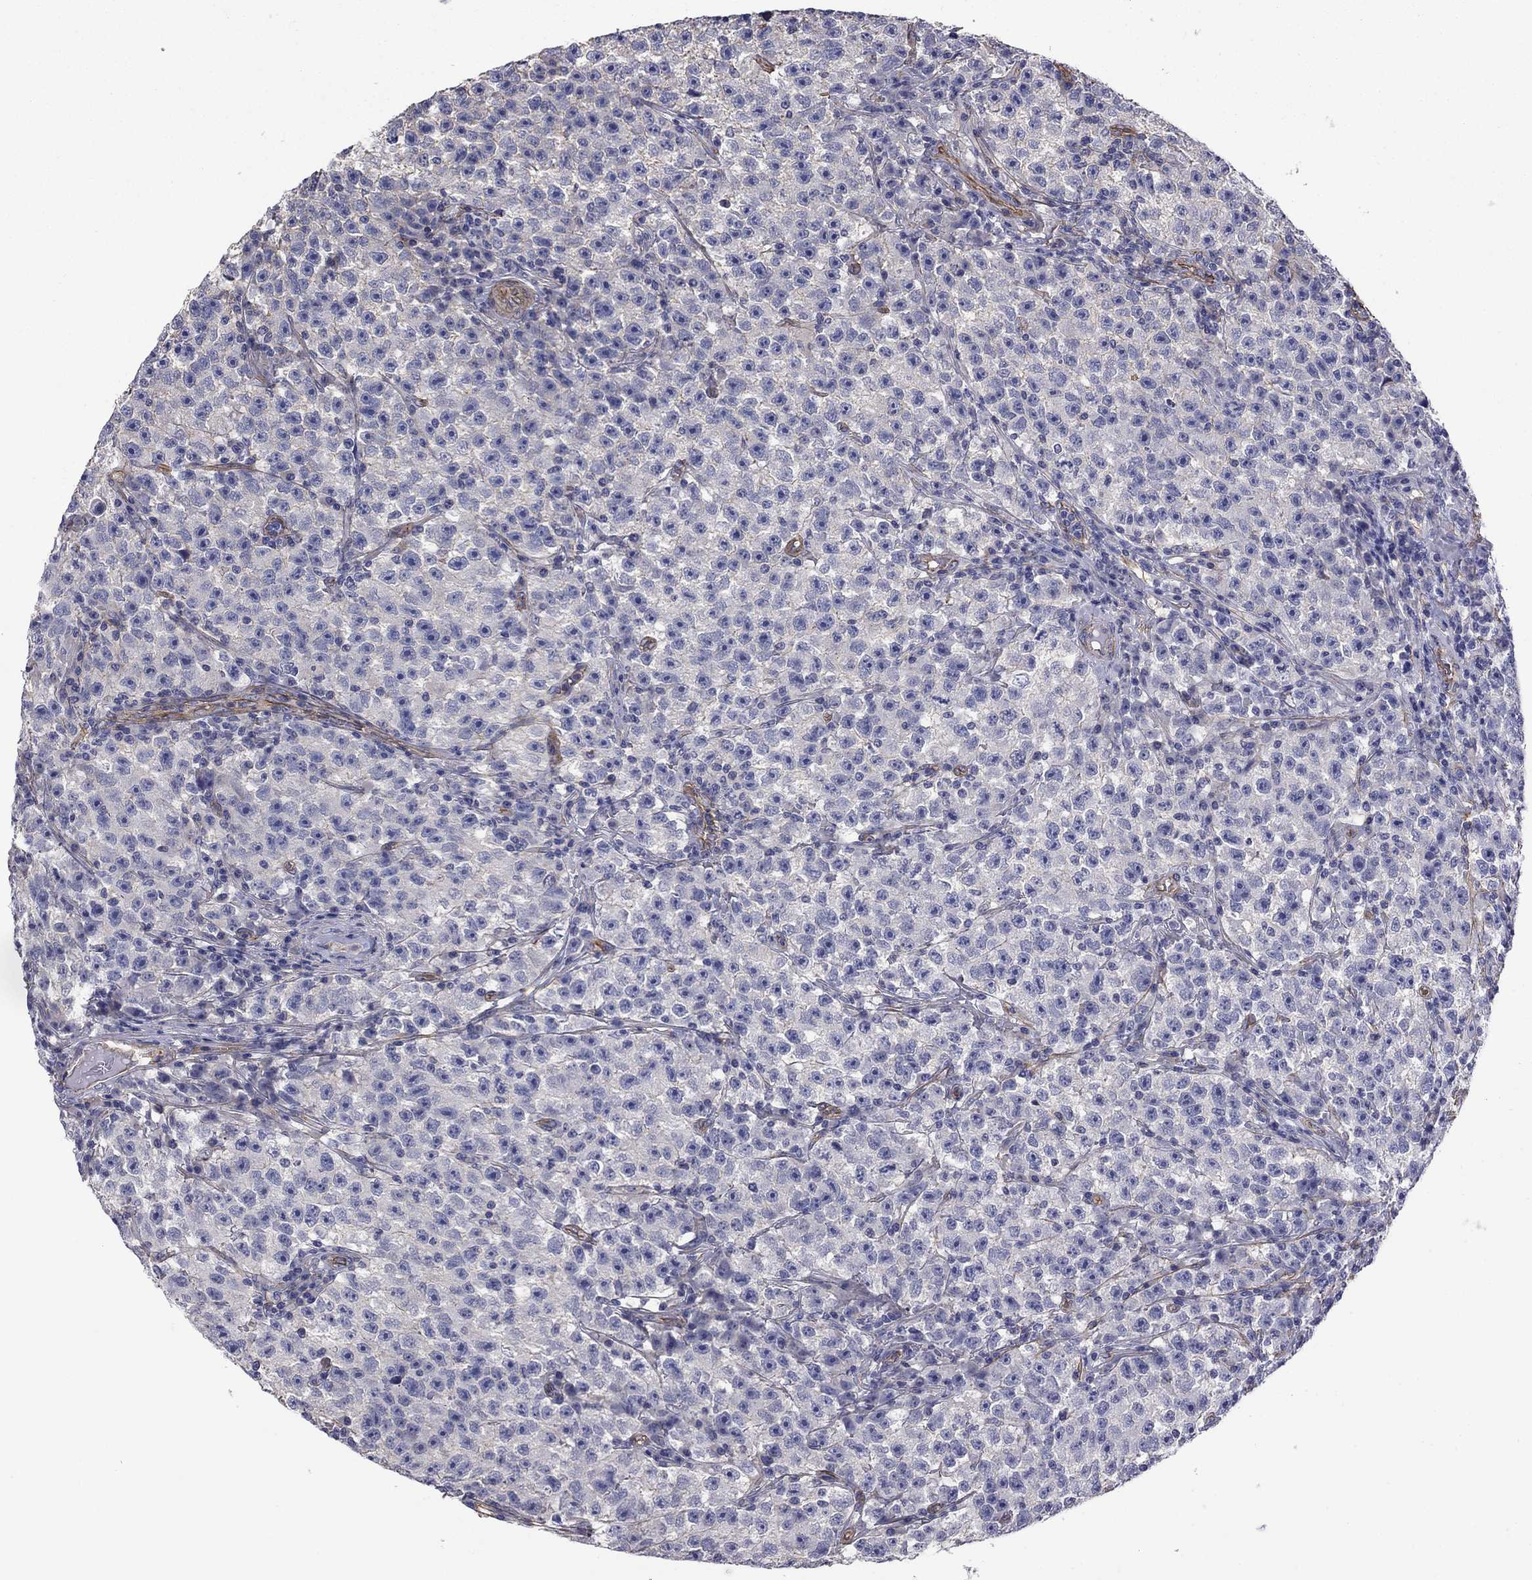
{"staining": {"intensity": "negative", "quantity": "none", "location": "none"}, "tissue": "testis cancer", "cell_type": "Tumor cells", "image_type": "cancer", "snomed": [{"axis": "morphology", "description": "Seminoma, NOS"}, {"axis": "topography", "description": "Testis"}], "caption": "Immunohistochemistry of testis cancer shows no positivity in tumor cells.", "gene": "TCHH", "patient": {"sex": "male", "age": 22}}